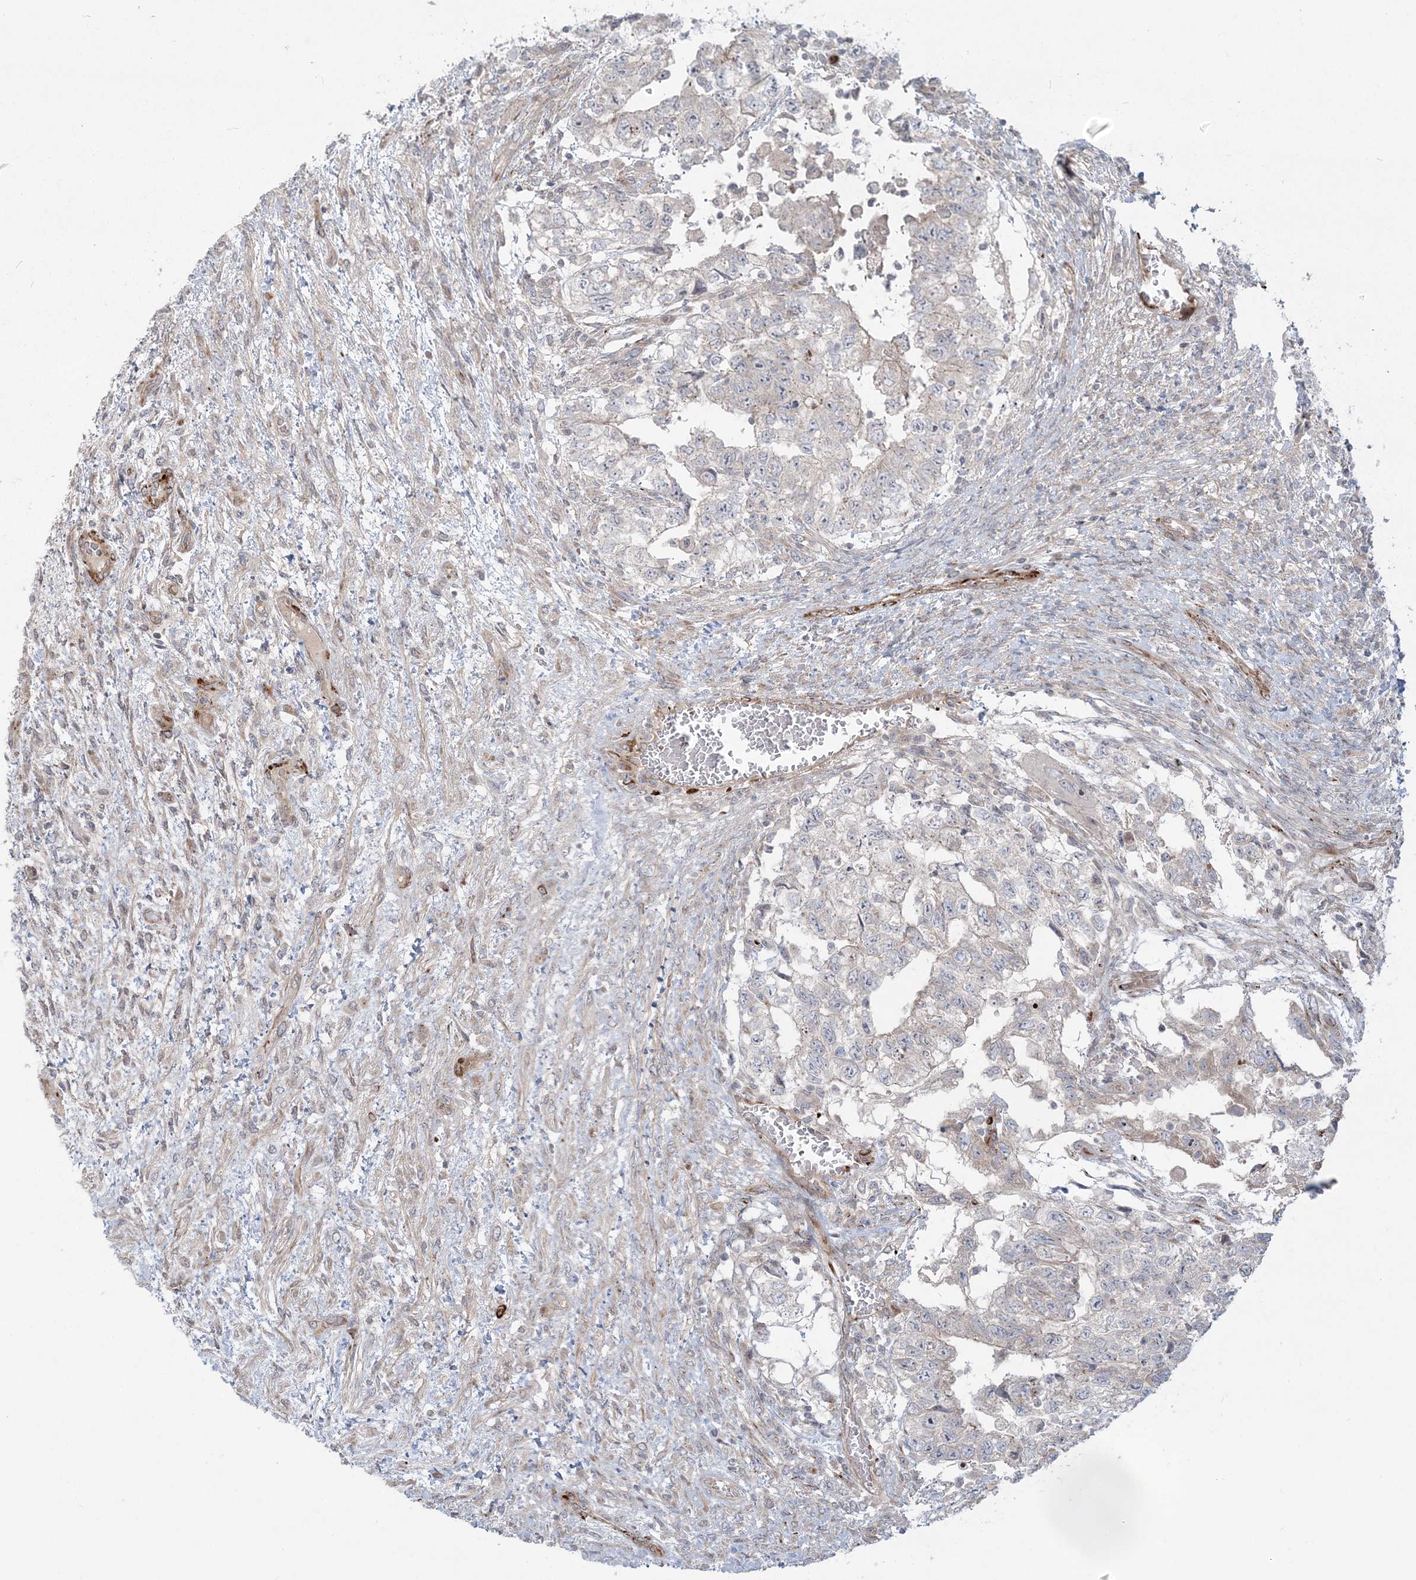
{"staining": {"intensity": "weak", "quantity": "<25%", "location": "cytoplasmic/membranous"}, "tissue": "testis cancer", "cell_type": "Tumor cells", "image_type": "cancer", "snomed": [{"axis": "morphology", "description": "Carcinoma, Embryonal, NOS"}, {"axis": "topography", "description": "Testis"}], "caption": "High magnification brightfield microscopy of testis embryonal carcinoma stained with DAB (brown) and counterstained with hematoxylin (blue): tumor cells show no significant staining.", "gene": "NUDT9", "patient": {"sex": "male", "age": 36}}